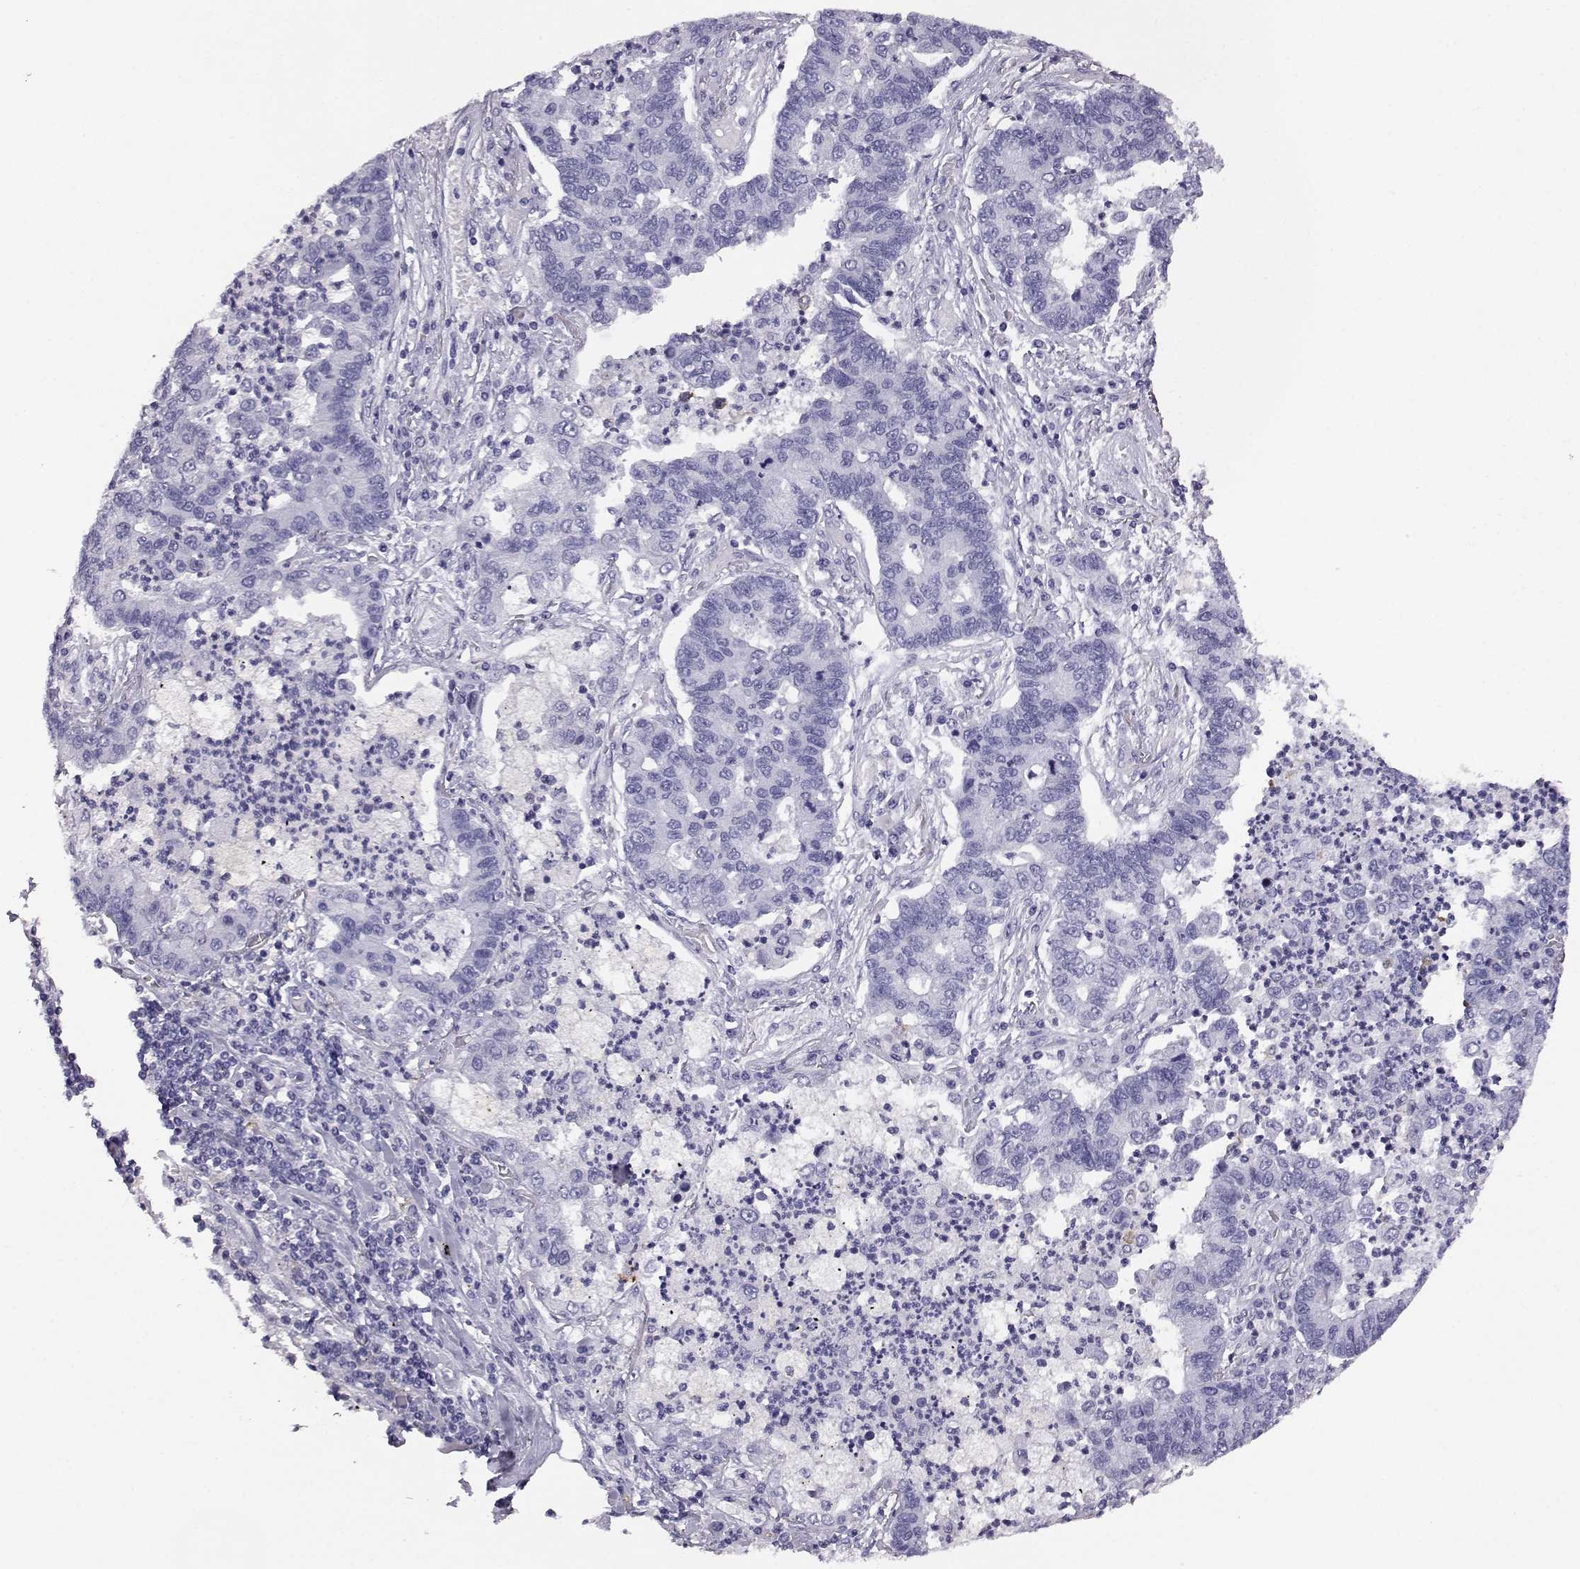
{"staining": {"intensity": "negative", "quantity": "none", "location": "none"}, "tissue": "lung cancer", "cell_type": "Tumor cells", "image_type": "cancer", "snomed": [{"axis": "morphology", "description": "Adenocarcinoma, NOS"}, {"axis": "topography", "description": "Lung"}], "caption": "Immunohistochemical staining of human adenocarcinoma (lung) shows no significant staining in tumor cells. (DAB (3,3'-diaminobenzidine) immunohistochemistry with hematoxylin counter stain).", "gene": "AKR1B1", "patient": {"sex": "female", "age": 57}}